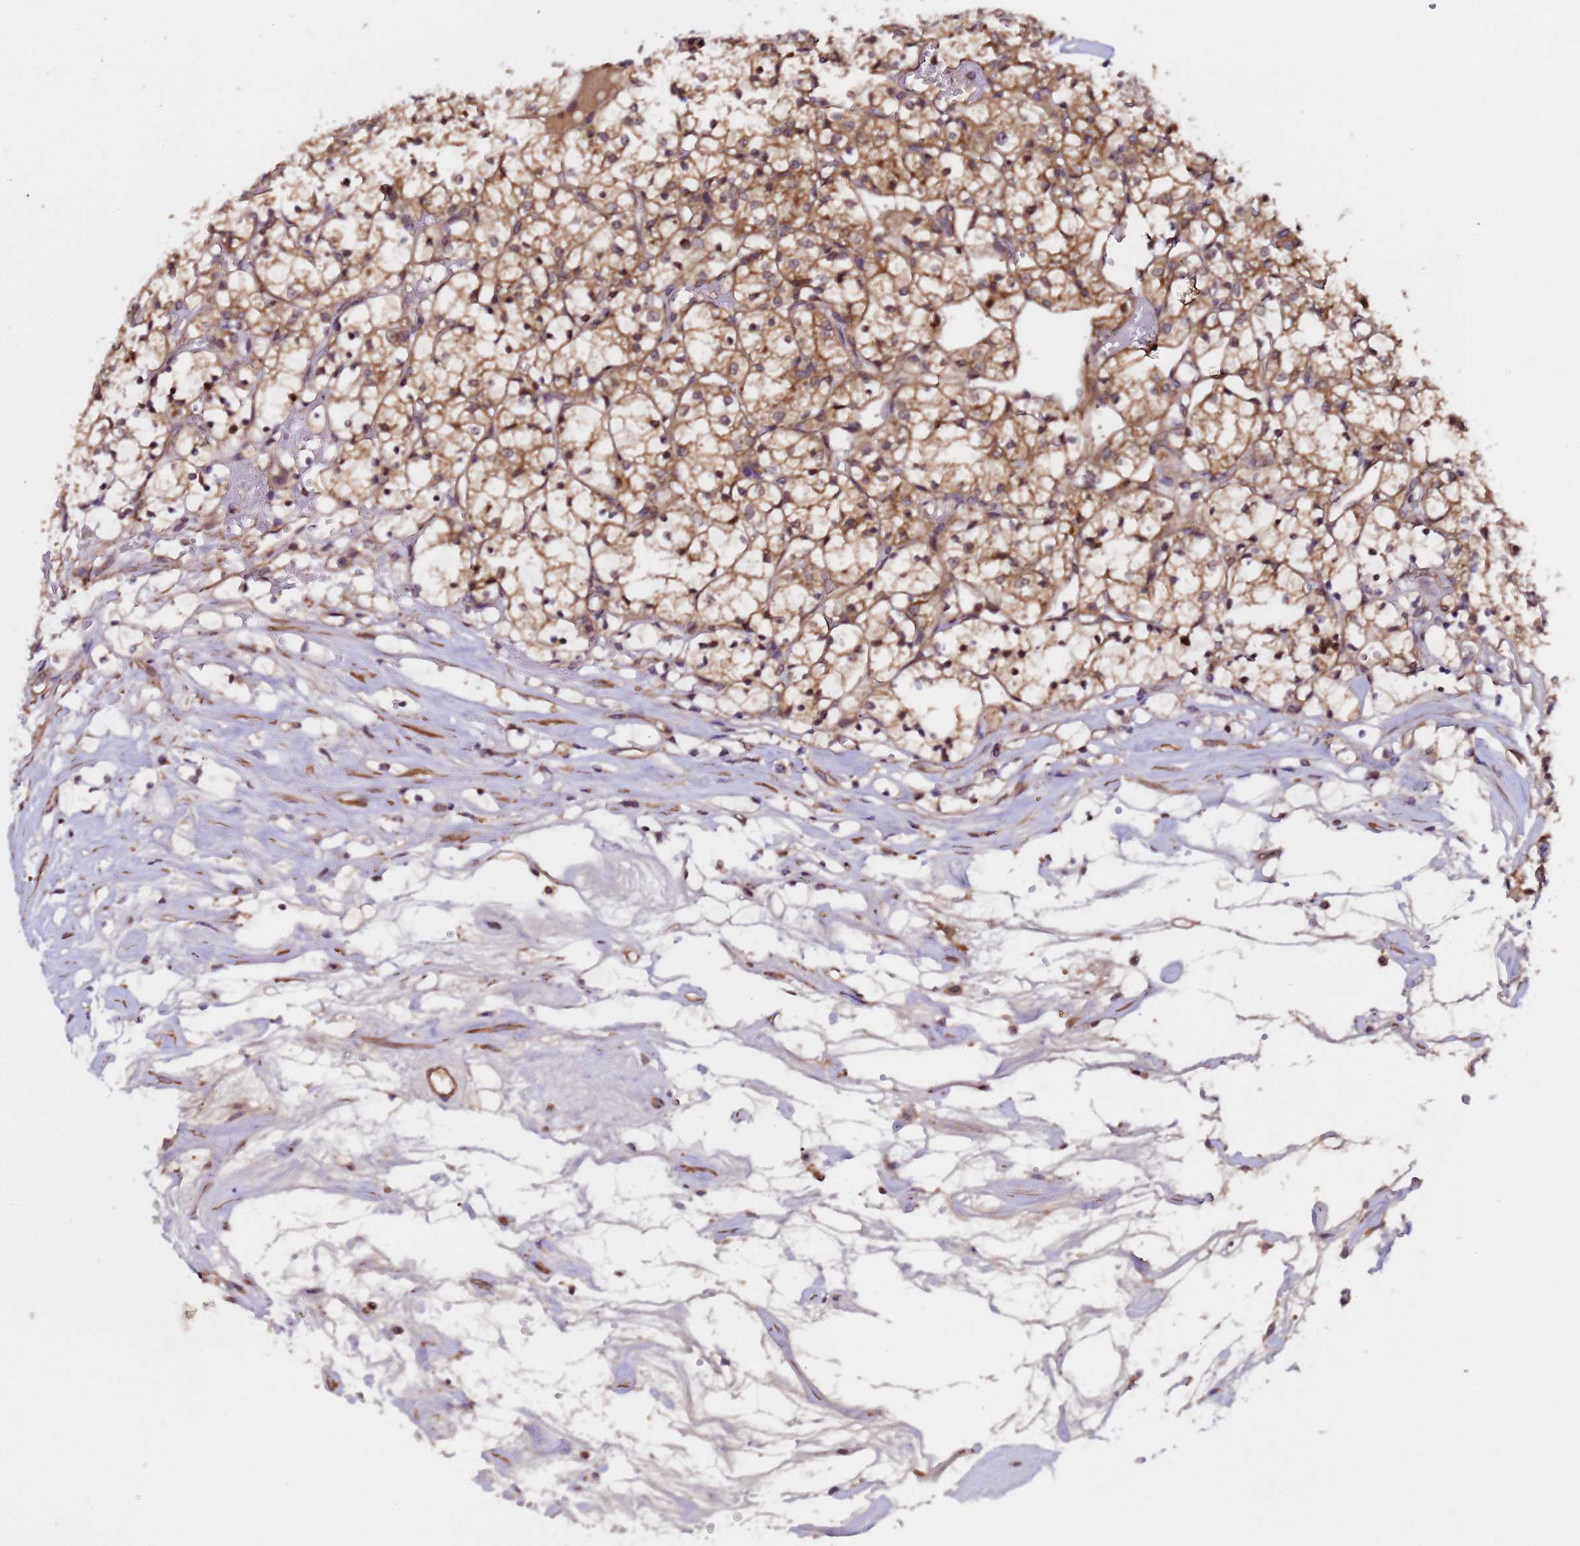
{"staining": {"intensity": "moderate", "quantity": ">75%", "location": "cytoplasmic/membranous"}, "tissue": "renal cancer", "cell_type": "Tumor cells", "image_type": "cancer", "snomed": [{"axis": "morphology", "description": "Adenocarcinoma, NOS"}, {"axis": "topography", "description": "Kidney"}], "caption": "DAB (3,3'-diaminobenzidine) immunohistochemical staining of renal cancer (adenocarcinoma) exhibits moderate cytoplasmic/membranous protein staining in about >75% of tumor cells.", "gene": "GSTCD", "patient": {"sex": "female", "age": 69}}